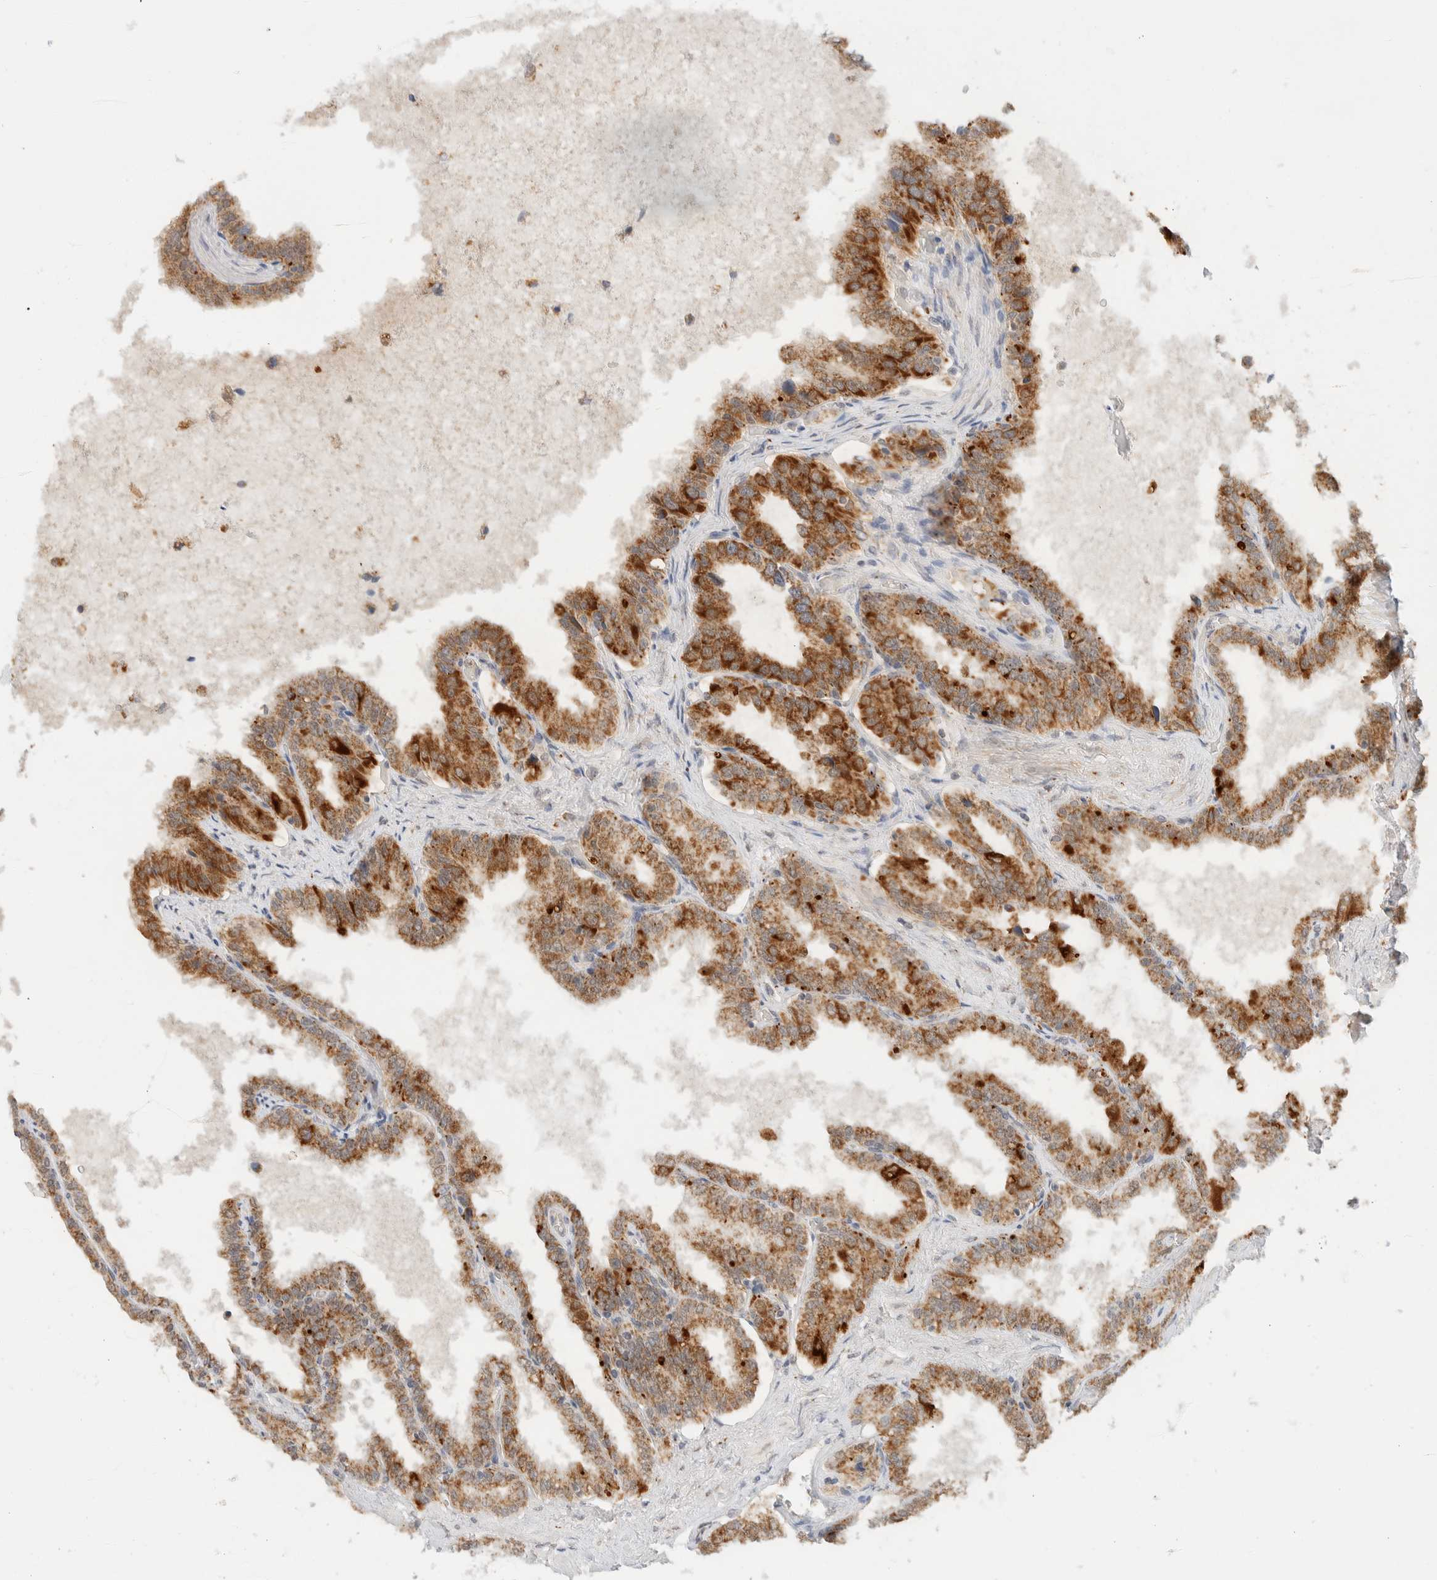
{"staining": {"intensity": "strong", "quantity": ">75%", "location": "cytoplasmic/membranous"}, "tissue": "seminal vesicle", "cell_type": "Glandular cells", "image_type": "normal", "snomed": [{"axis": "morphology", "description": "Normal tissue, NOS"}, {"axis": "topography", "description": "Seminal veicle"}], "caption": "The micrograph exhibits a brown stain indicating the presence of a protein in the cytoplasmic/membranous of glandular cells in seminal vesicle.", "gene": "MRPL41", "patient": {"sex": "male", "age": 46}}